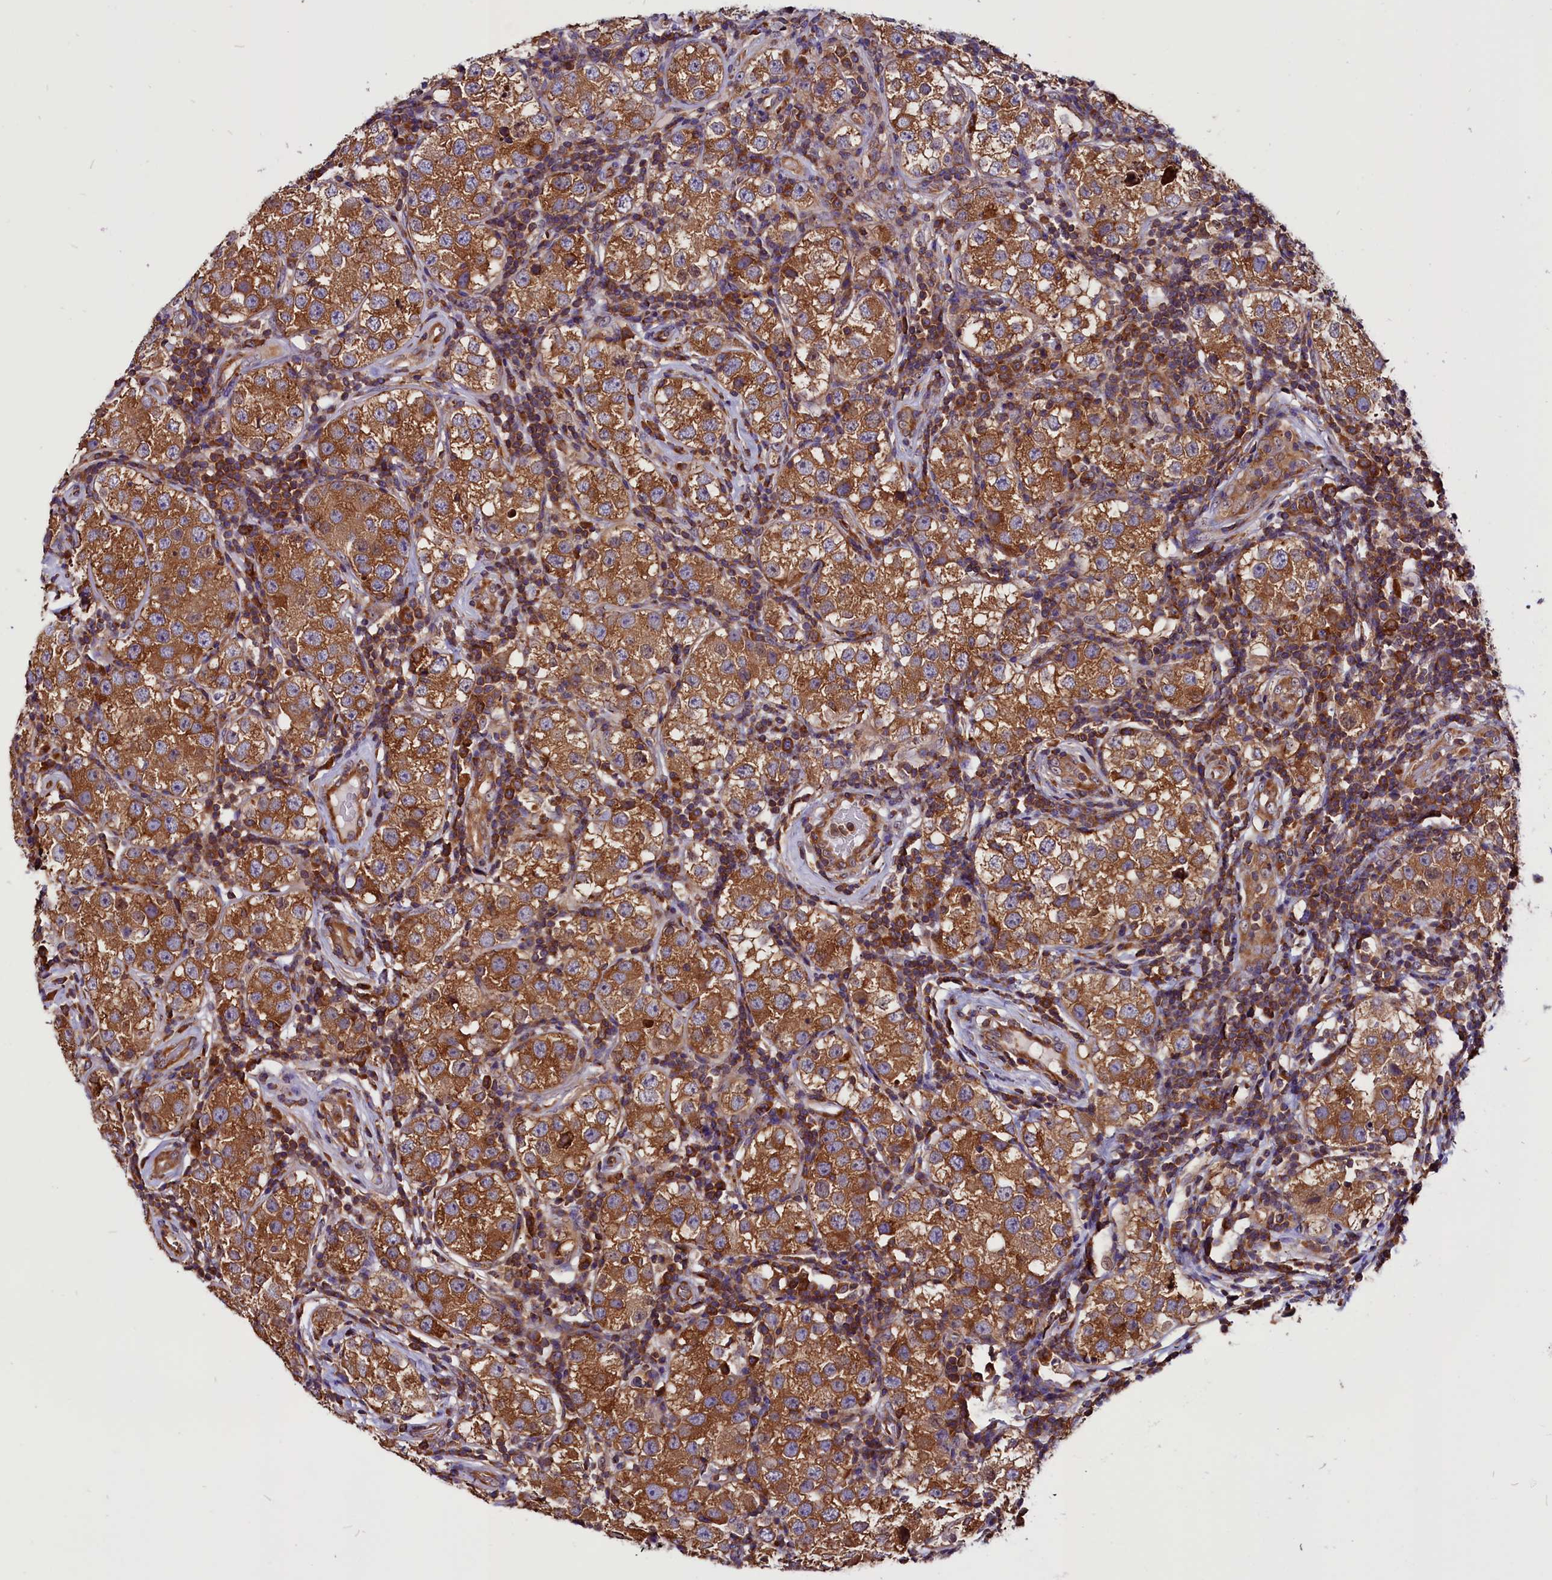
{"staining": {"intensity": "strong", "quantity": ">75%", "location": "cytoplasmic/membranous"}, "tissue": "testis cancer", "cell_type": "Tumor cells", "image_type": "cancer", "snomed": [{"axis": "morphology", "description": "Seminoma, NOS"}, {"axis": "topography", "description": "Testis"}], "caption": "There is high levels of strong cytoplasmic/membranous expression in tumor cells of testis seminoma, as demonstrated by immunohistochemical staining (brown color).", "gene": "EIF3G", "patient": {"sex": "male", "age": 34}}